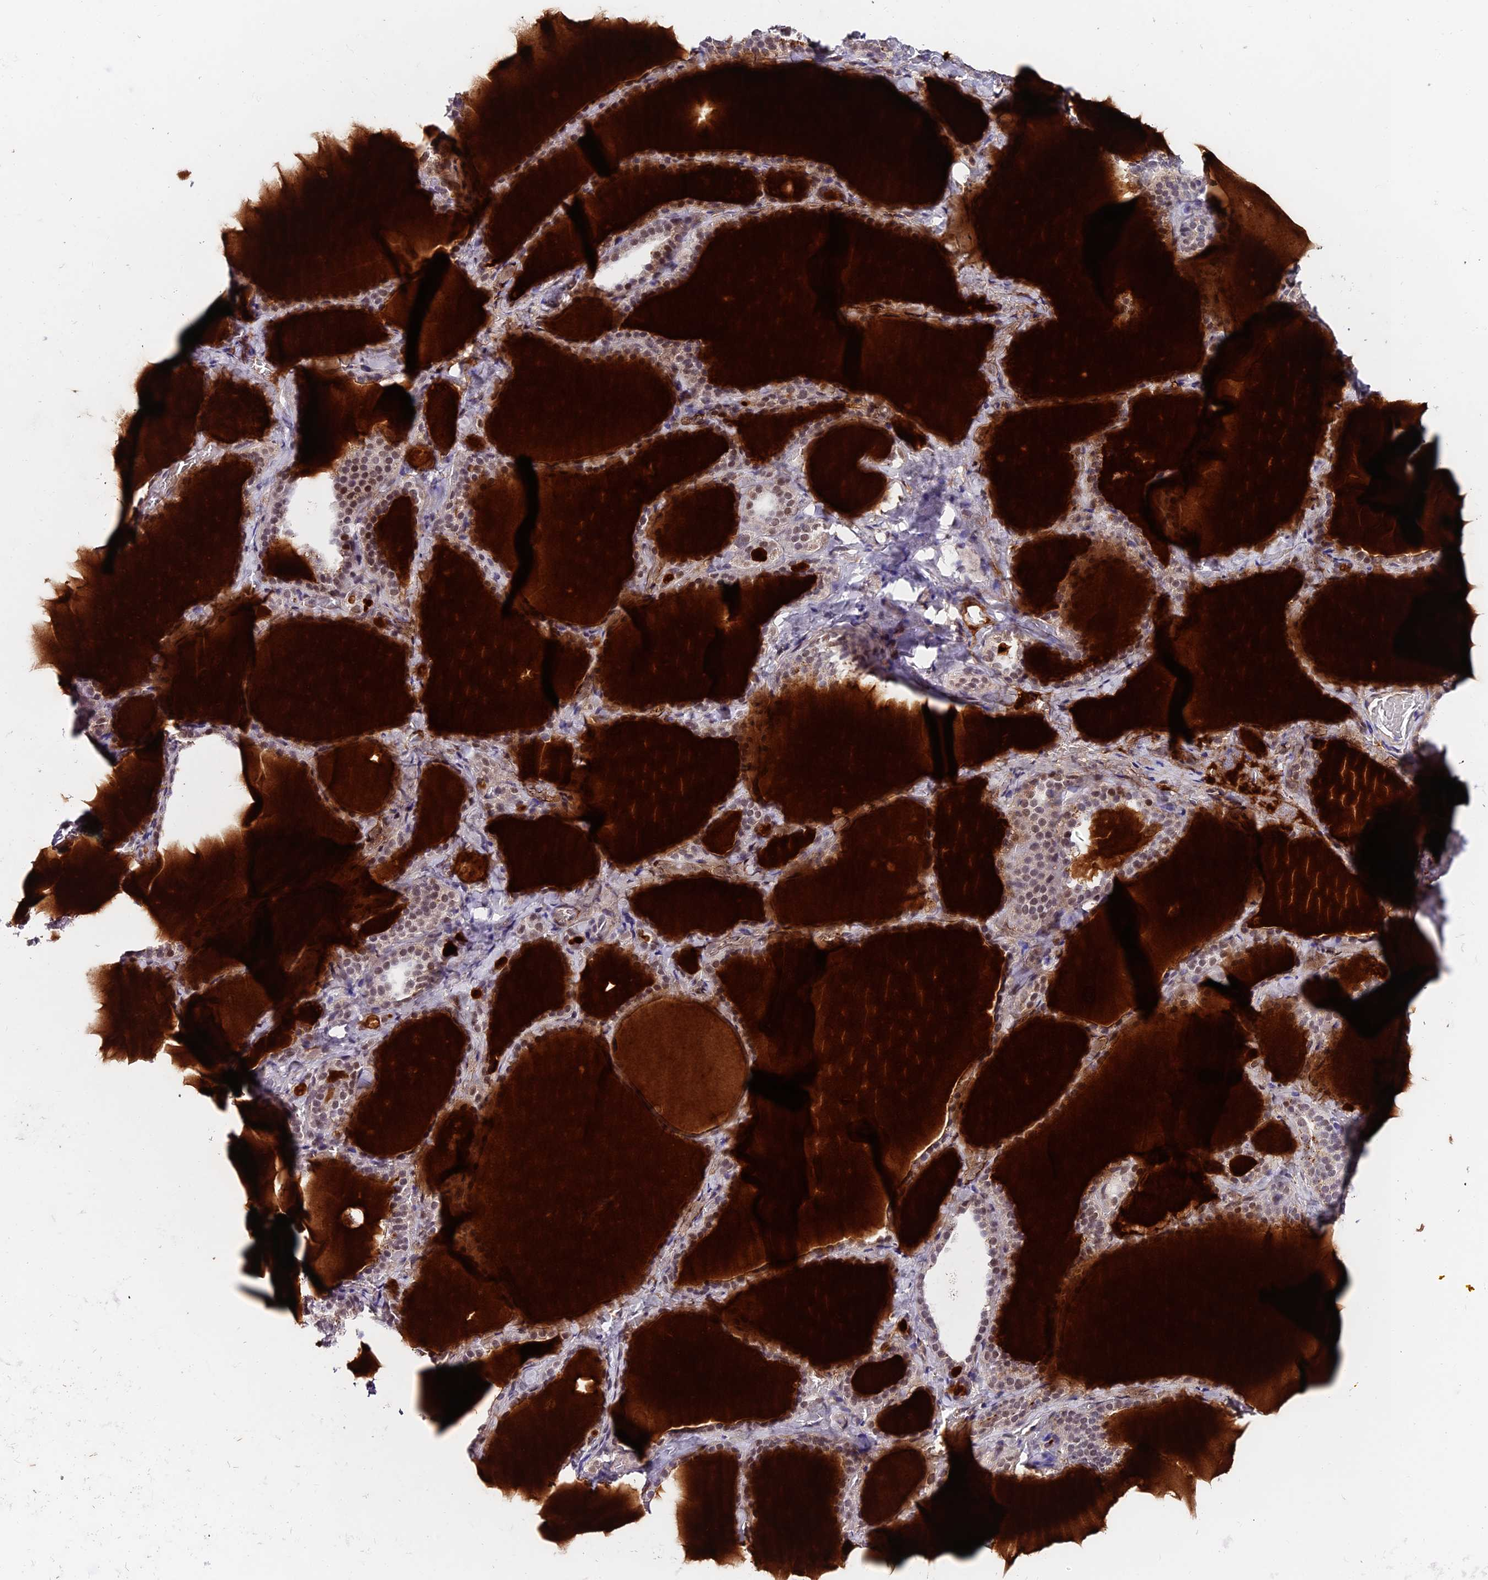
{"staining": {"intensity": "strong", "quantity": "25%-75%", "location": "cytoplasmic/membranous,nuclear"}, "tissue": "thyroid gland", "cell_type": "Glandular cells", "image_type": "normal", "snomed": [{"axis": "morphology", "description": "Normal tissue, NOS"}, {"axis": "topography", "description": "Thyroid gland"}], "caption": "Glandular cells reveal strong cytoplasmic/membranous,nuclear staining in approximately 25%-75% of cells in normal thyroid gland.", "gene": "TRIM24", "patient": {"sex": "female", "age": 22}}